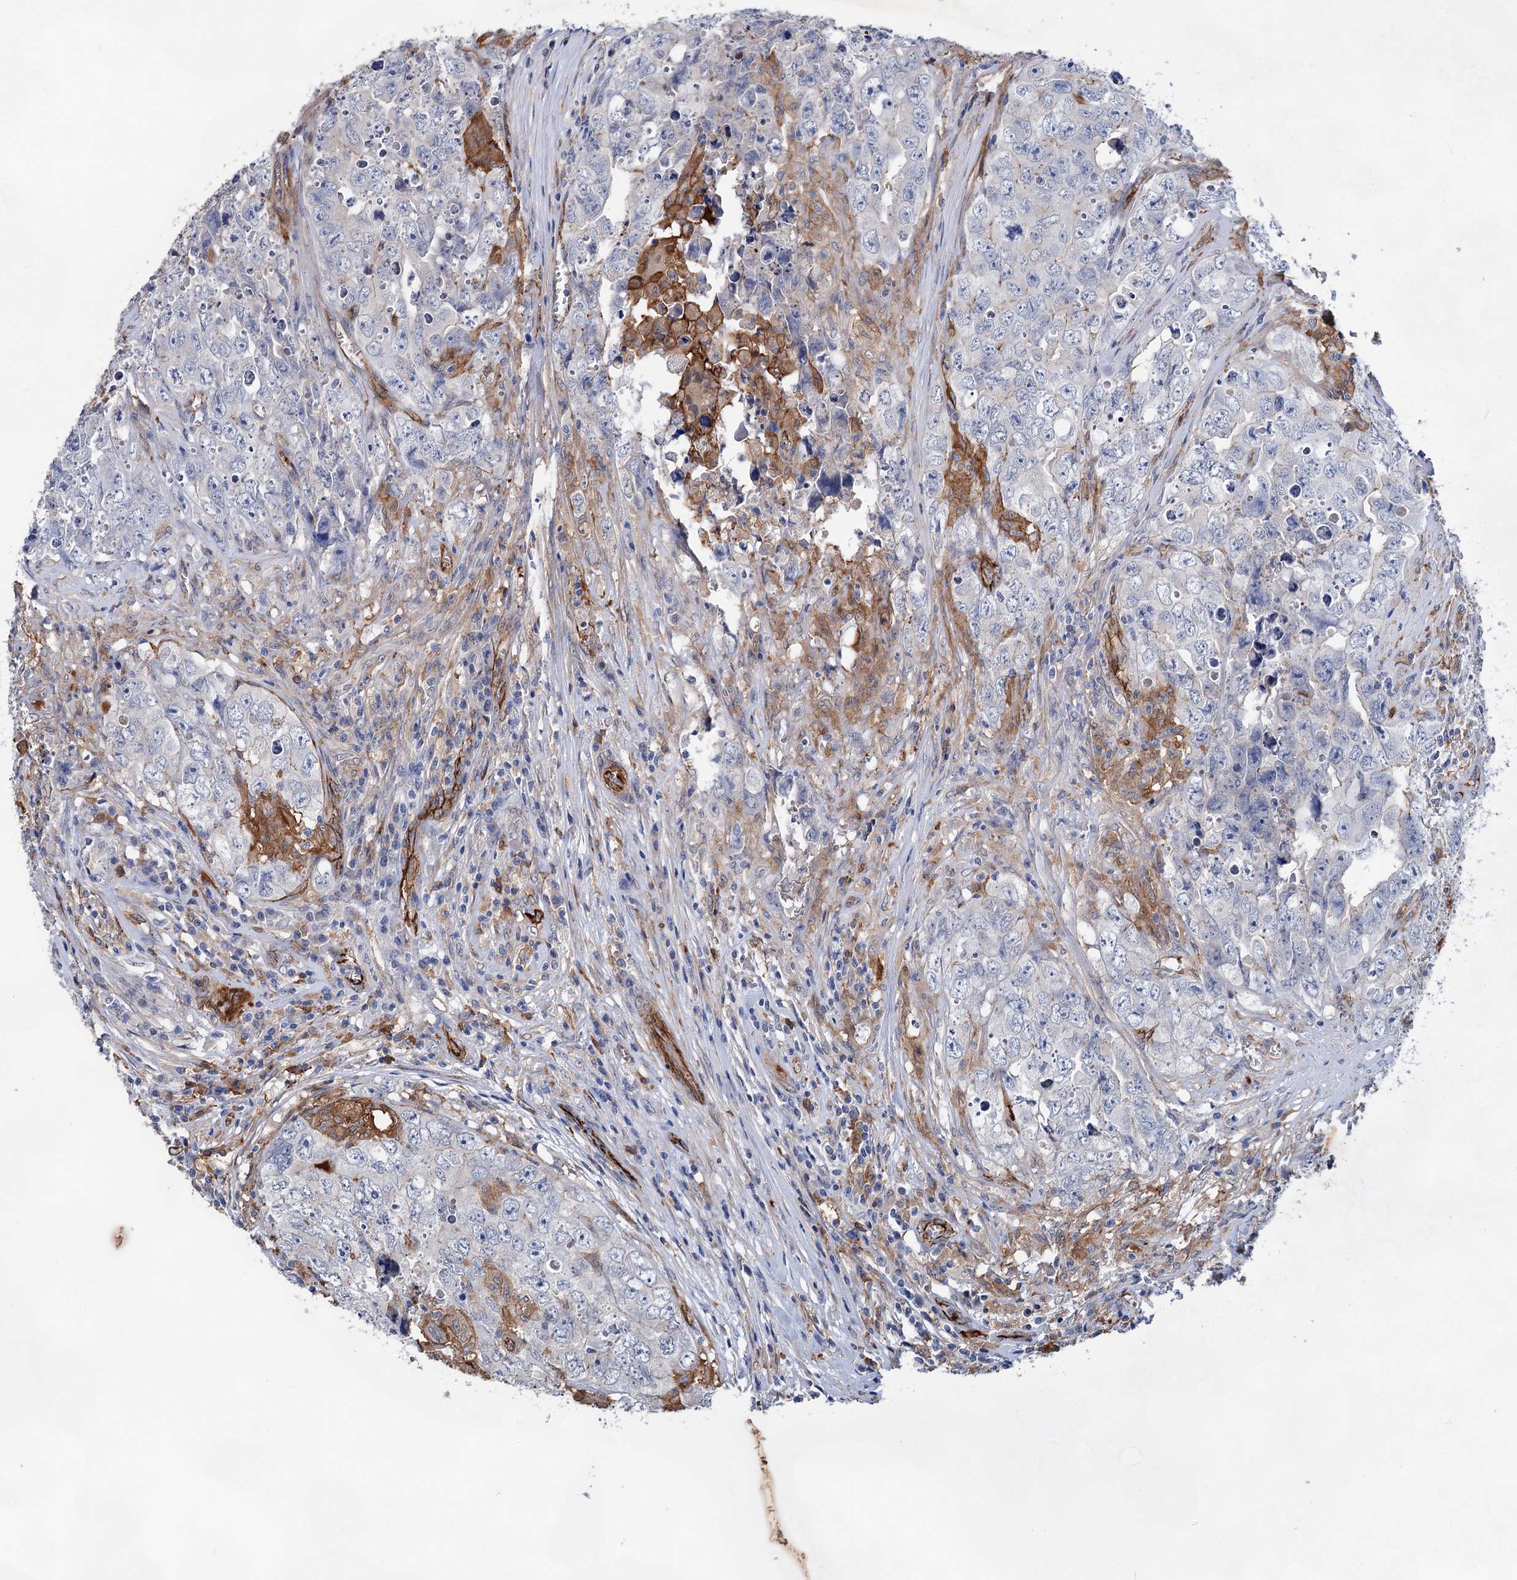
{"staining": {"intensity": "moderate", "quantity": "<25%", "location": "cytoplasmic/membranous"}, "tissue": "testis cancer", "cell_type": "Tumor cells", "image_type": "cancer", "snomed": [{"axis": "morphology", "description": "Seminoma, NOS"}, {"axis": "morphology", "description": "Carcinoma, Embryonal, NOS"}, {"axis": "topography", "description": "Testis"}], "caption": "Brown immunohistochemical staining in testis cancer (embryonal carcinoma) exhibits moderate cytoplasmic/membranous positivity in about <25% of tumor cells. Ihc stains the protein of interest in brown and the nuclei are stained blue.", "gene": "TMTC3", "patient": {"sex": "male", "age": 43}}